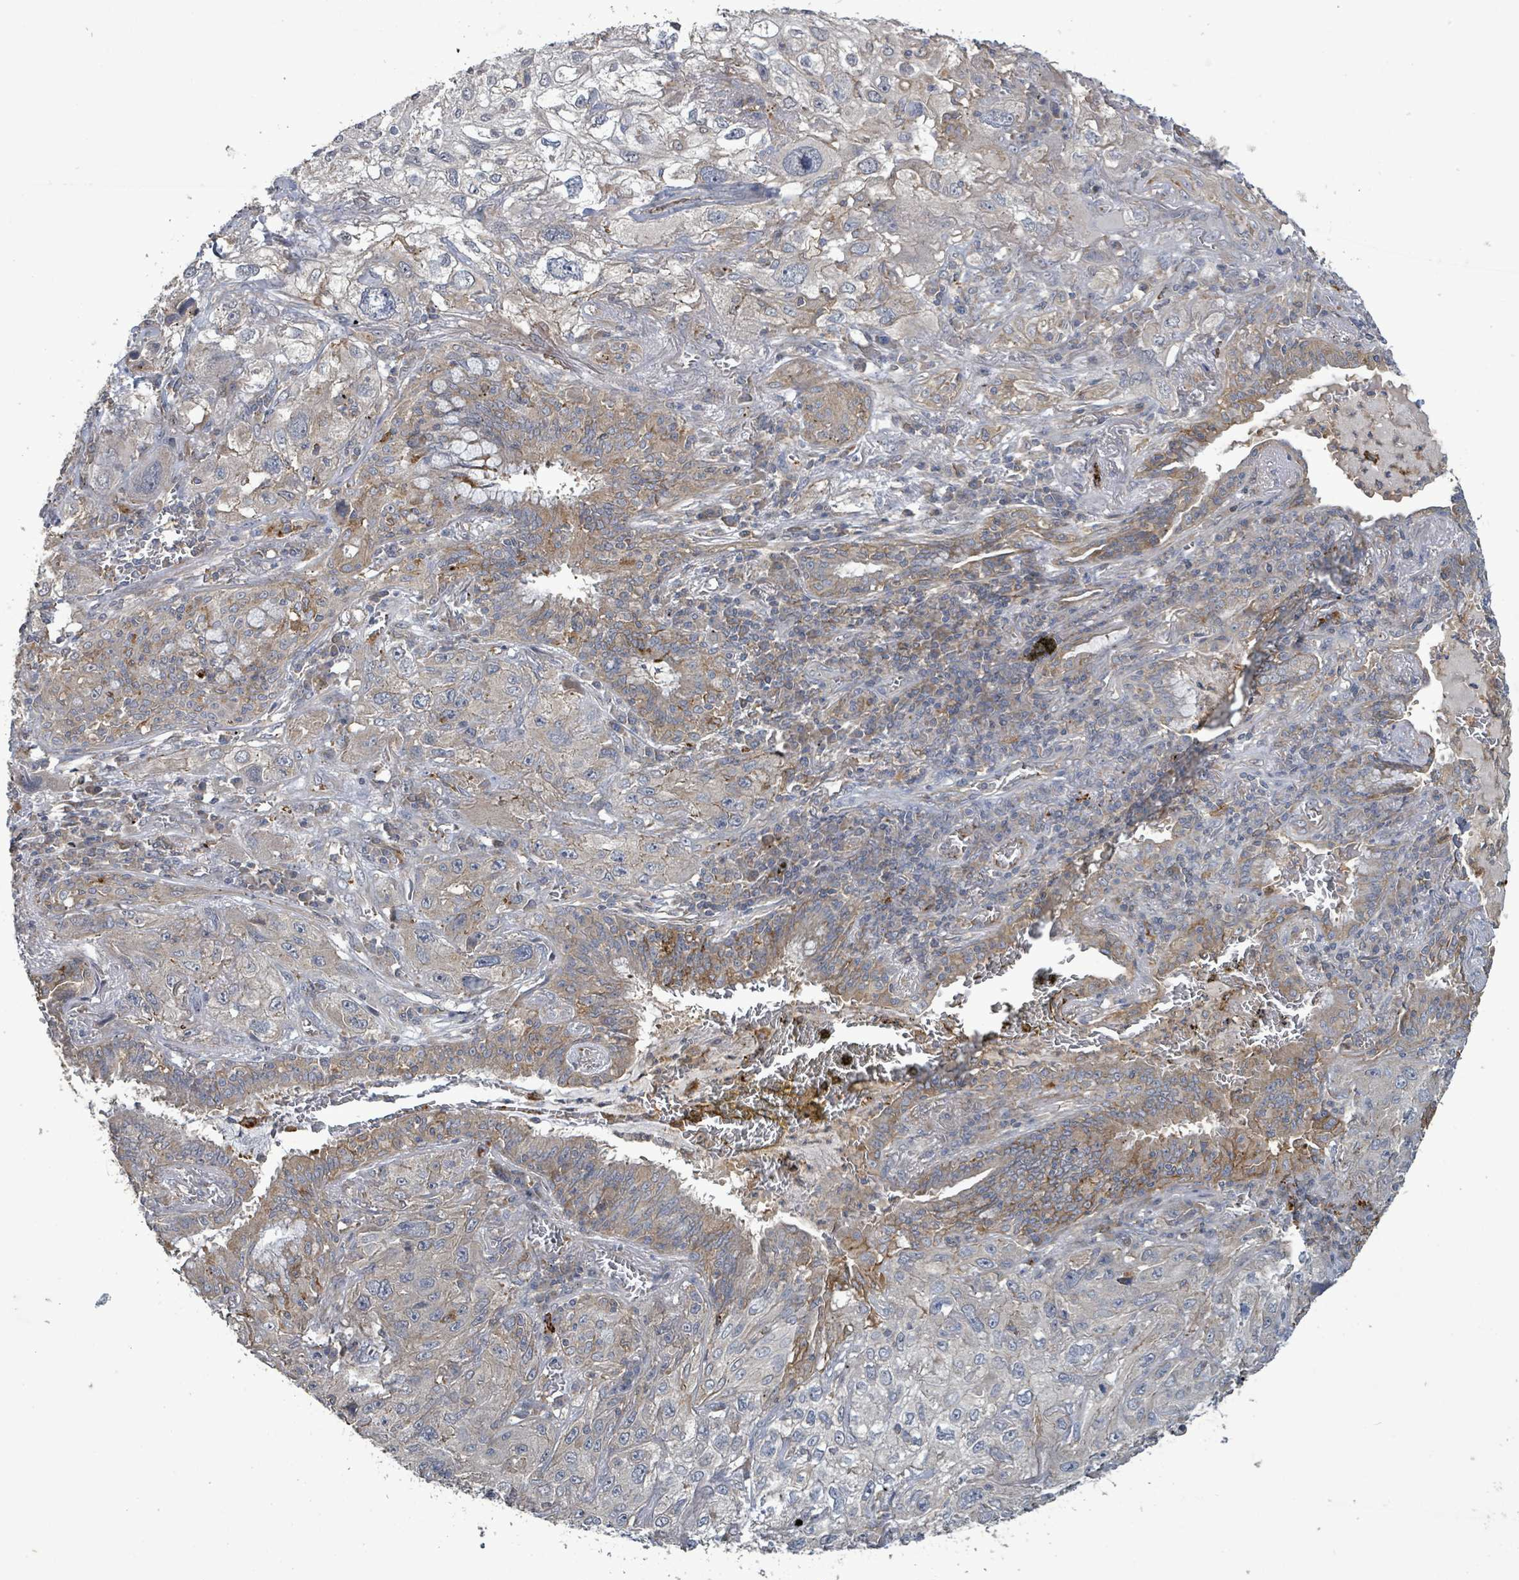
{"staining": {"intensity": "weak", "quantity": "25%-75%", "location": "cytoplasmic/membranous"}, "tissue": "lung cancer", "cell_type": "Tumor cells", "image_type": "cancer", "snomed": [{"axis": "morphology", "description": "Squamous cell carcinoma, NOS"}, {"axis": "topography", "description": "Lung"}], "caption": "This photomicrograph reveals immunohistochemistry (IHC) staining of human lung cancer (squamous cell carcinoma), with low weak cytoplasmic/membranous staining in approximately 25%-75% of tumor cells.", "gene": "PLAAT1", "patient": {"sex": "female", "age": 69}}